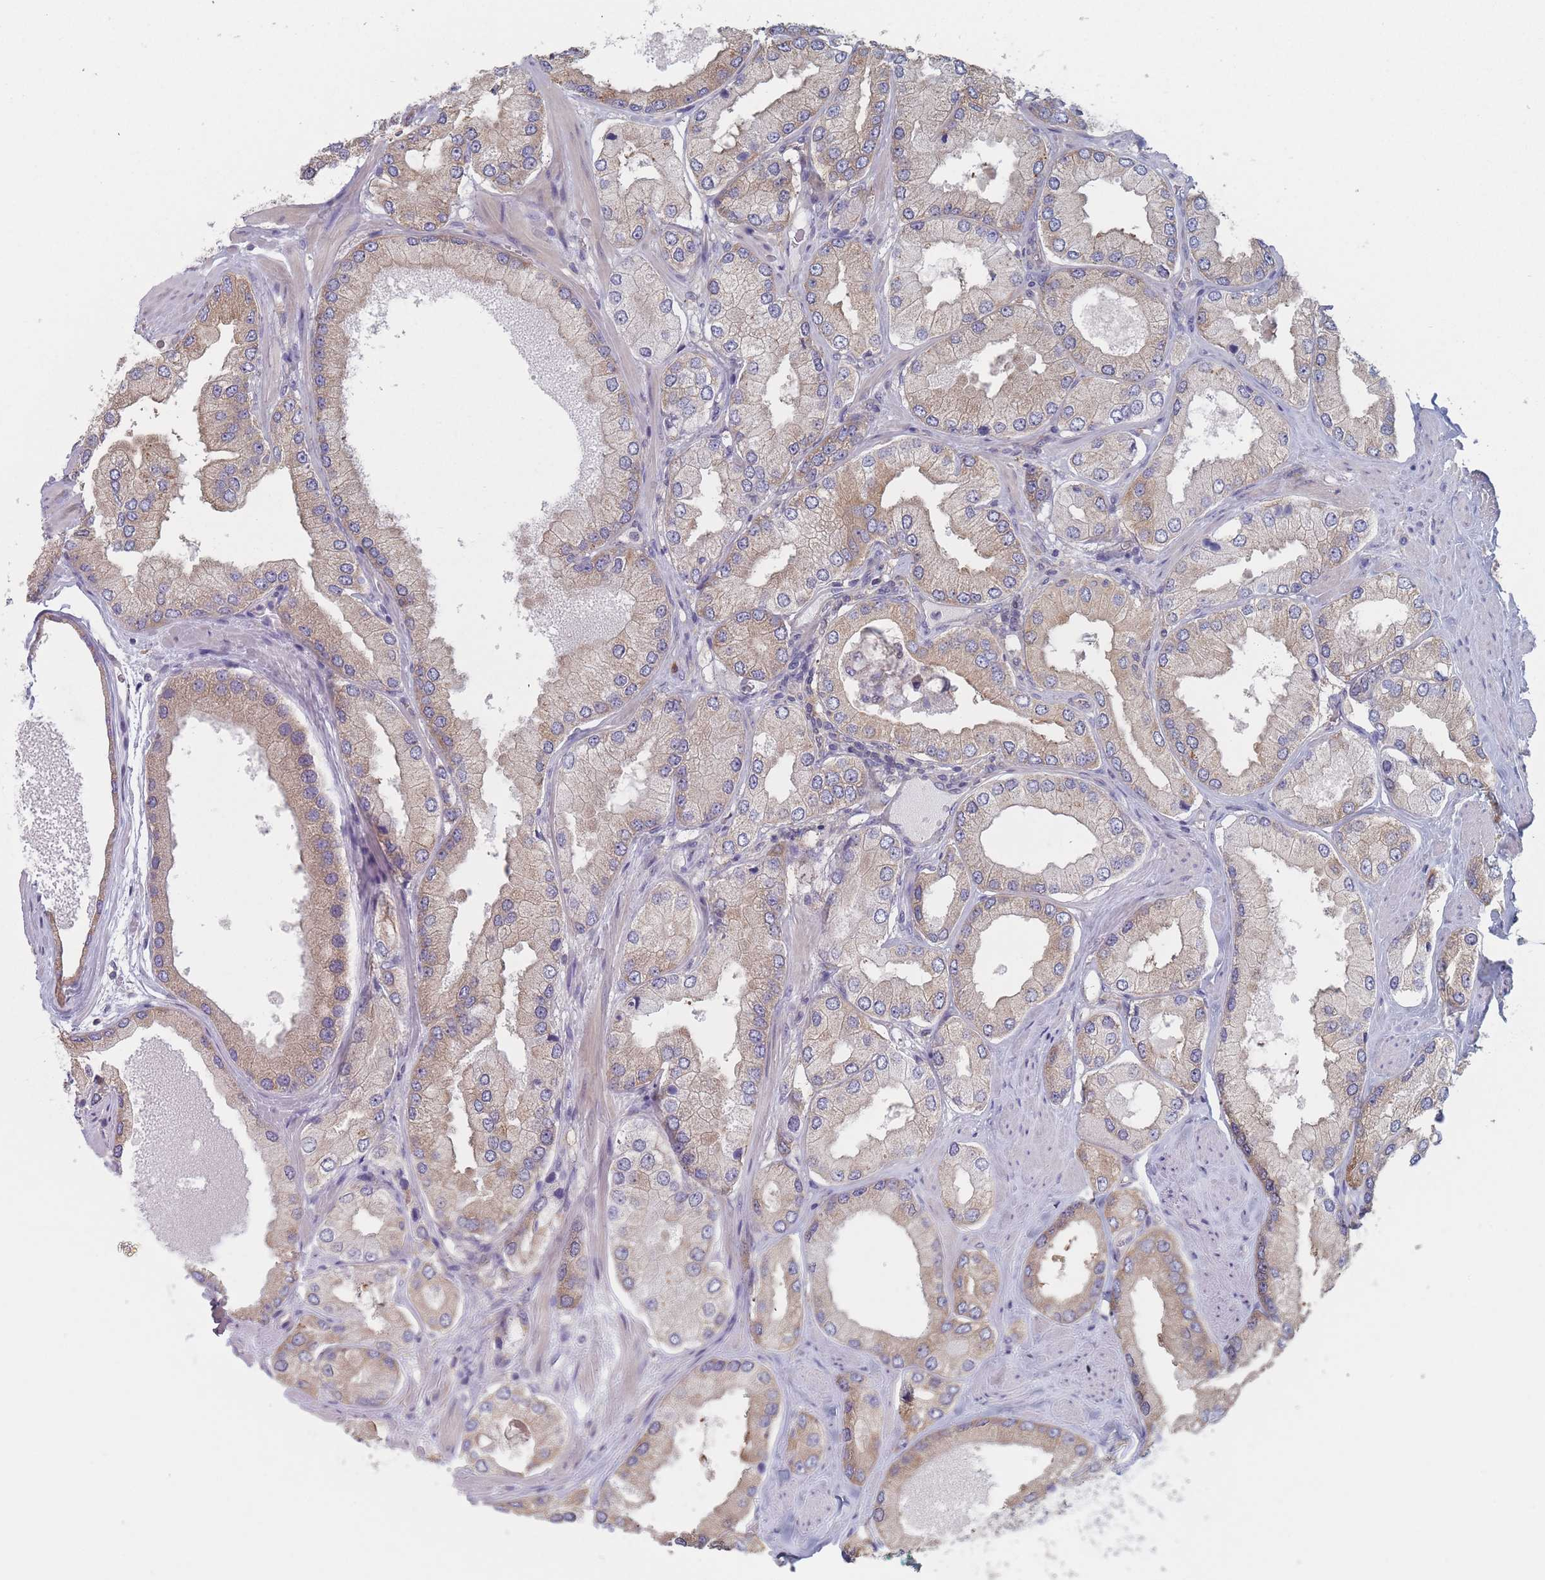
{"staining": {"intensity": "weak", "quantity": "25%-75%", "location": "cytoplasmic/membranous"}, "tissue": "prostate cancer", "cell_type": "Tumor cells", "image_type": "cancer", "snomed": [{"axis": "morphology", "description": "Adenocarcinoma, Low grade"}, {"axis": "topography", "description": "Prostate"}], "caption": "Human prostate cancer (low-grade adenocarcinoma) stained with a brown dye demonstrates weak cytoplasmic/membranous positive expression in about 25%-75% of tumor cells.", "gene": "EFCC1", "patient": {"sex": "male", "age": 42}}